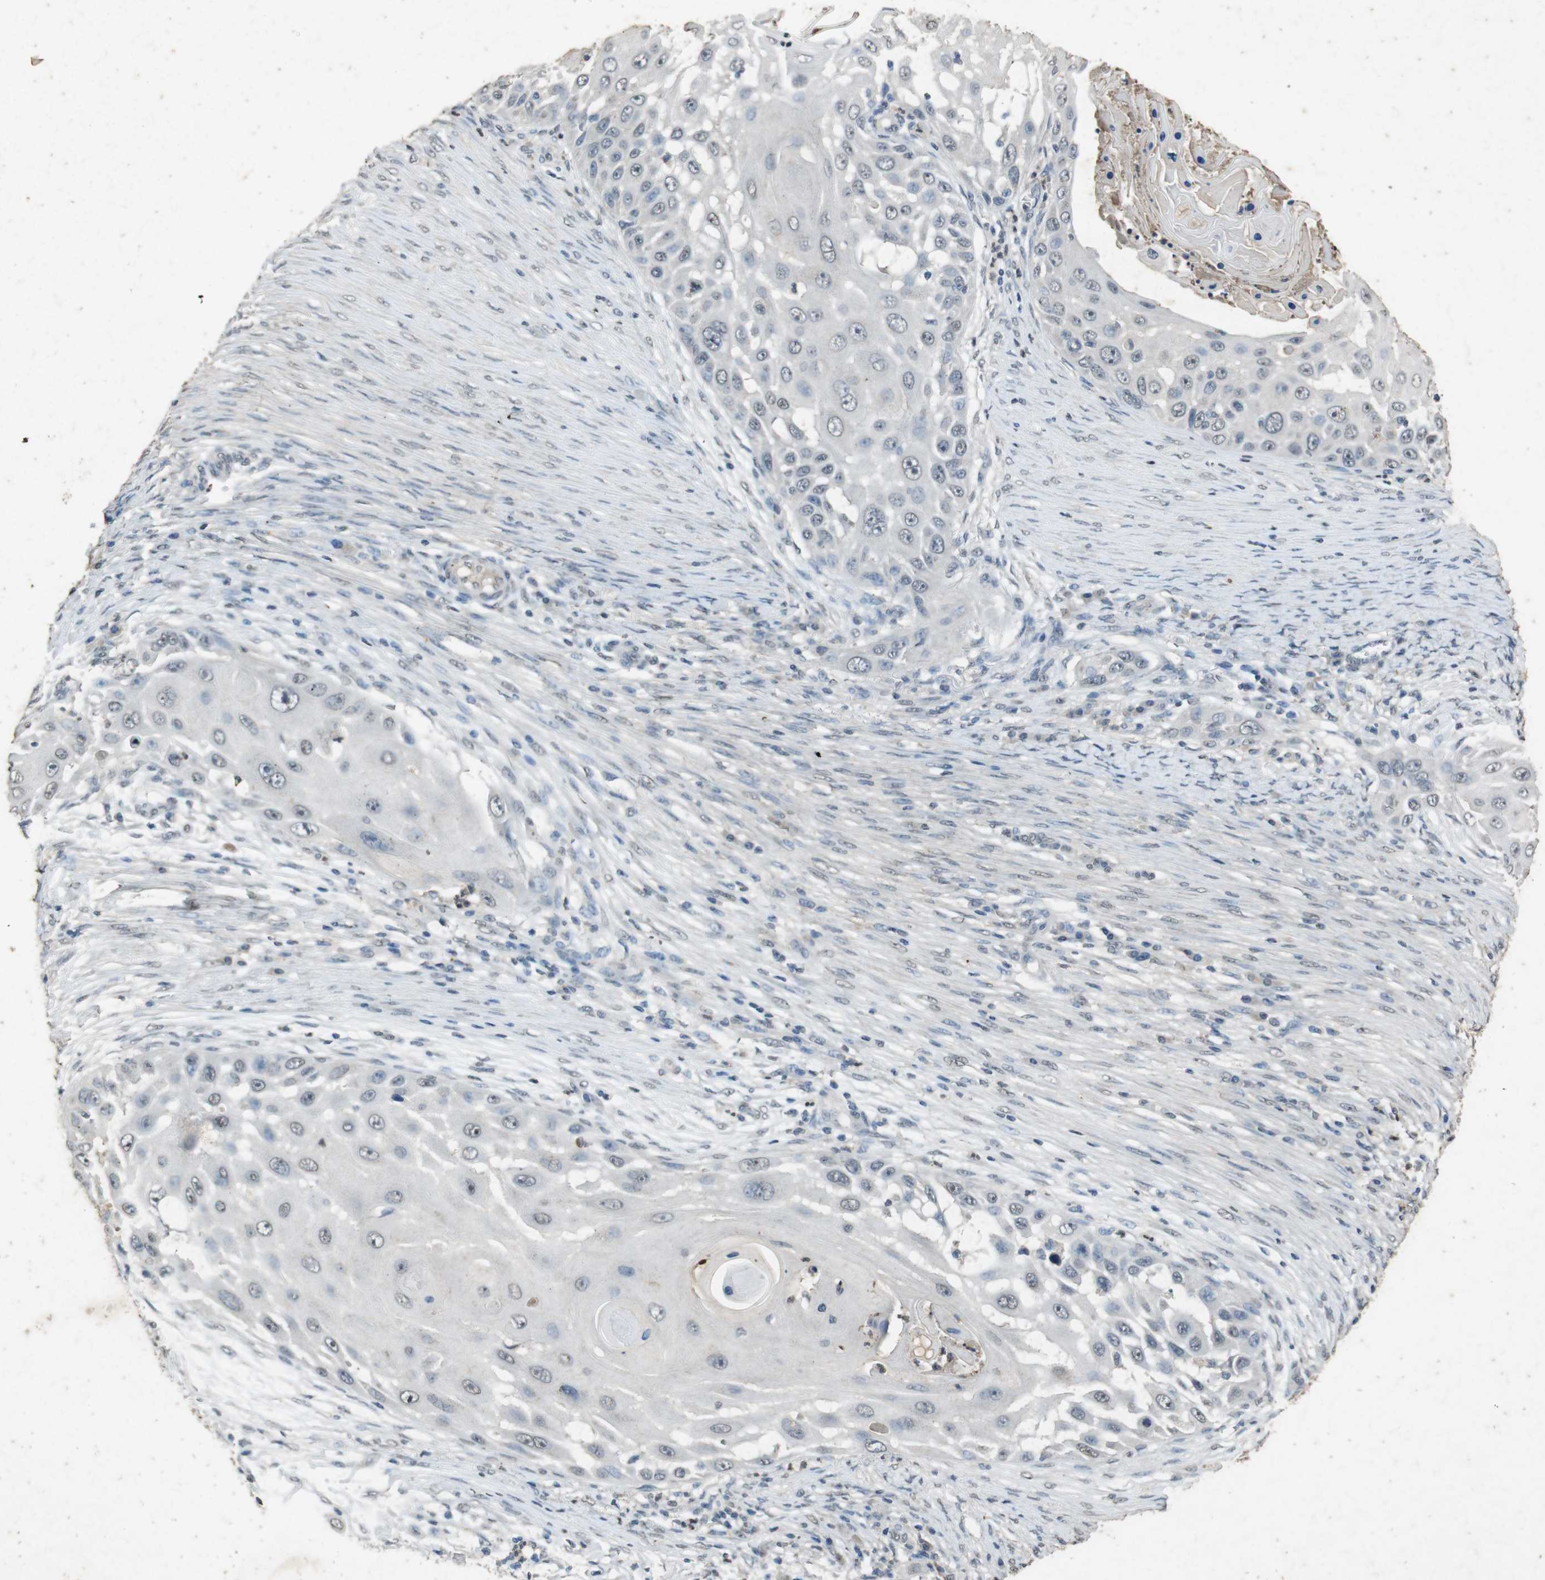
{"staining": {"intensity": "negative", "quantity": "none", "location": "none"}, "tissue": "skin cancer", "cell_type": "Tumor cells", "image_type": "cancer", "snomed": [{"axis": "morphology", "description": "Squamous cell carcinoma, NOS"}, {"axis": "topography", "description": "Skin"}], "caption": "Image shows no significant protein positivity in tumor cells of skin squamous cell carcinoma.", "gene": "STBD1", "patient": {"sex": "female", "age": 44}}